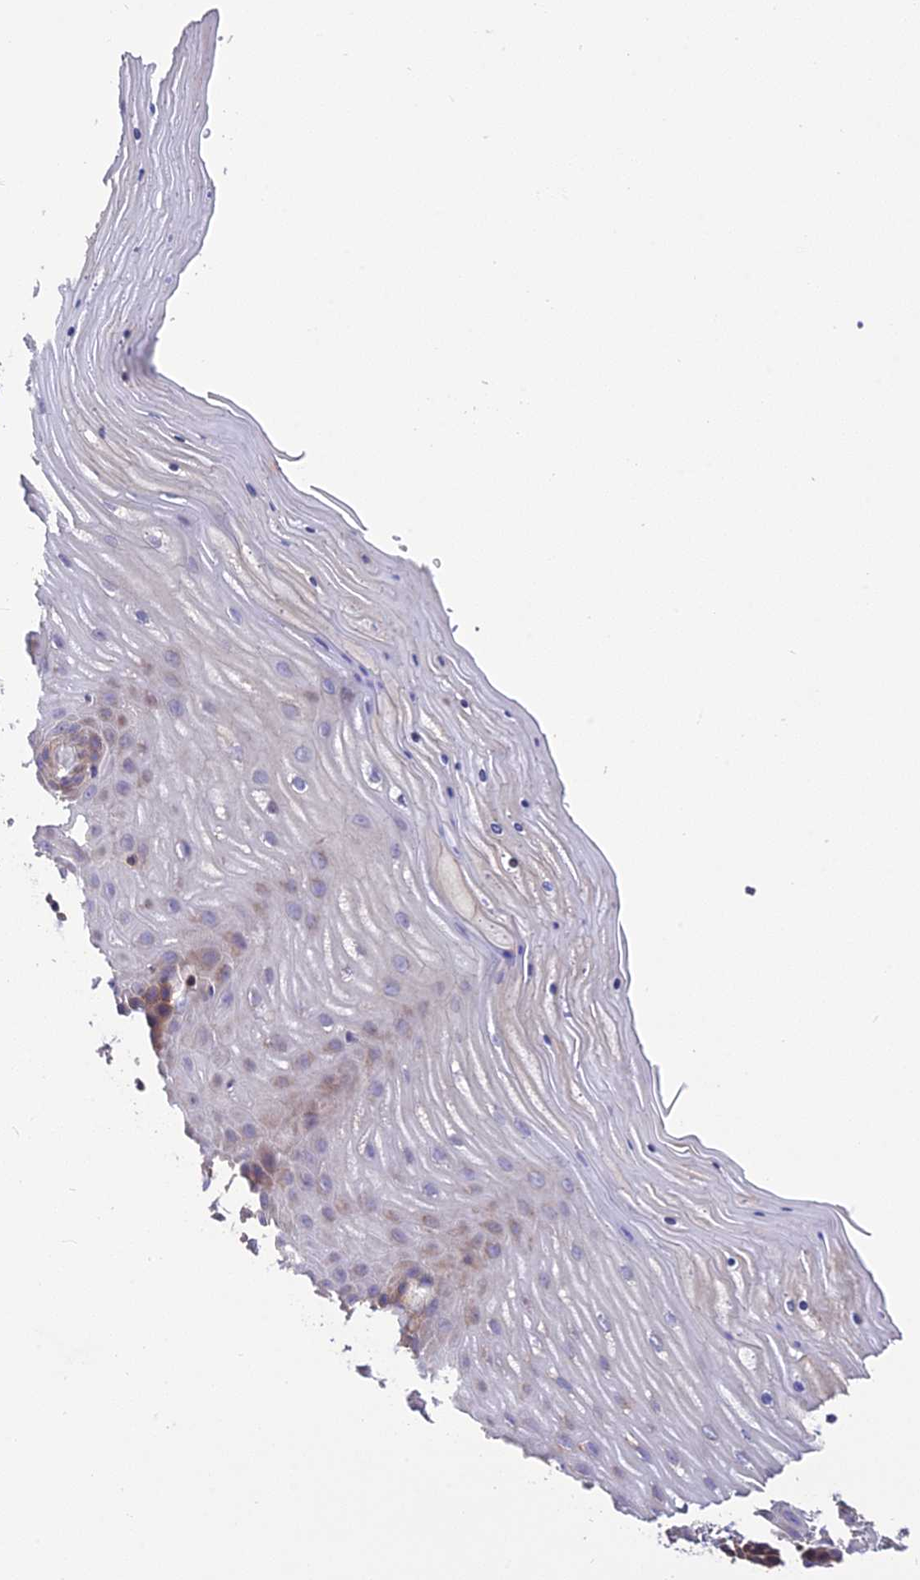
{"staining": {"intensity": "moderate", "quantity": "25%-75%", "location": "cytoplasmic/membranous"}, "tissue": "cervix", "cell_type": "Glandular cells", "image_type": "normal", "snomed": [{"axis": "morphology", "description": "Normal tissue, NOS"}, {"axis": "topography", "description": "Cervix"}], "caption": "Immunohistochemistry (IHC) histopathology image of normal cervix: human cervix stained using IHC displays medium levels of moderate protein expression localized specifically in the cytoplasmic/membranous of glandular cells, appearing as a cytoplasmic/membranous brown color.", "gene": "PZP", "patient": {"sex": "female", "age": 55}}